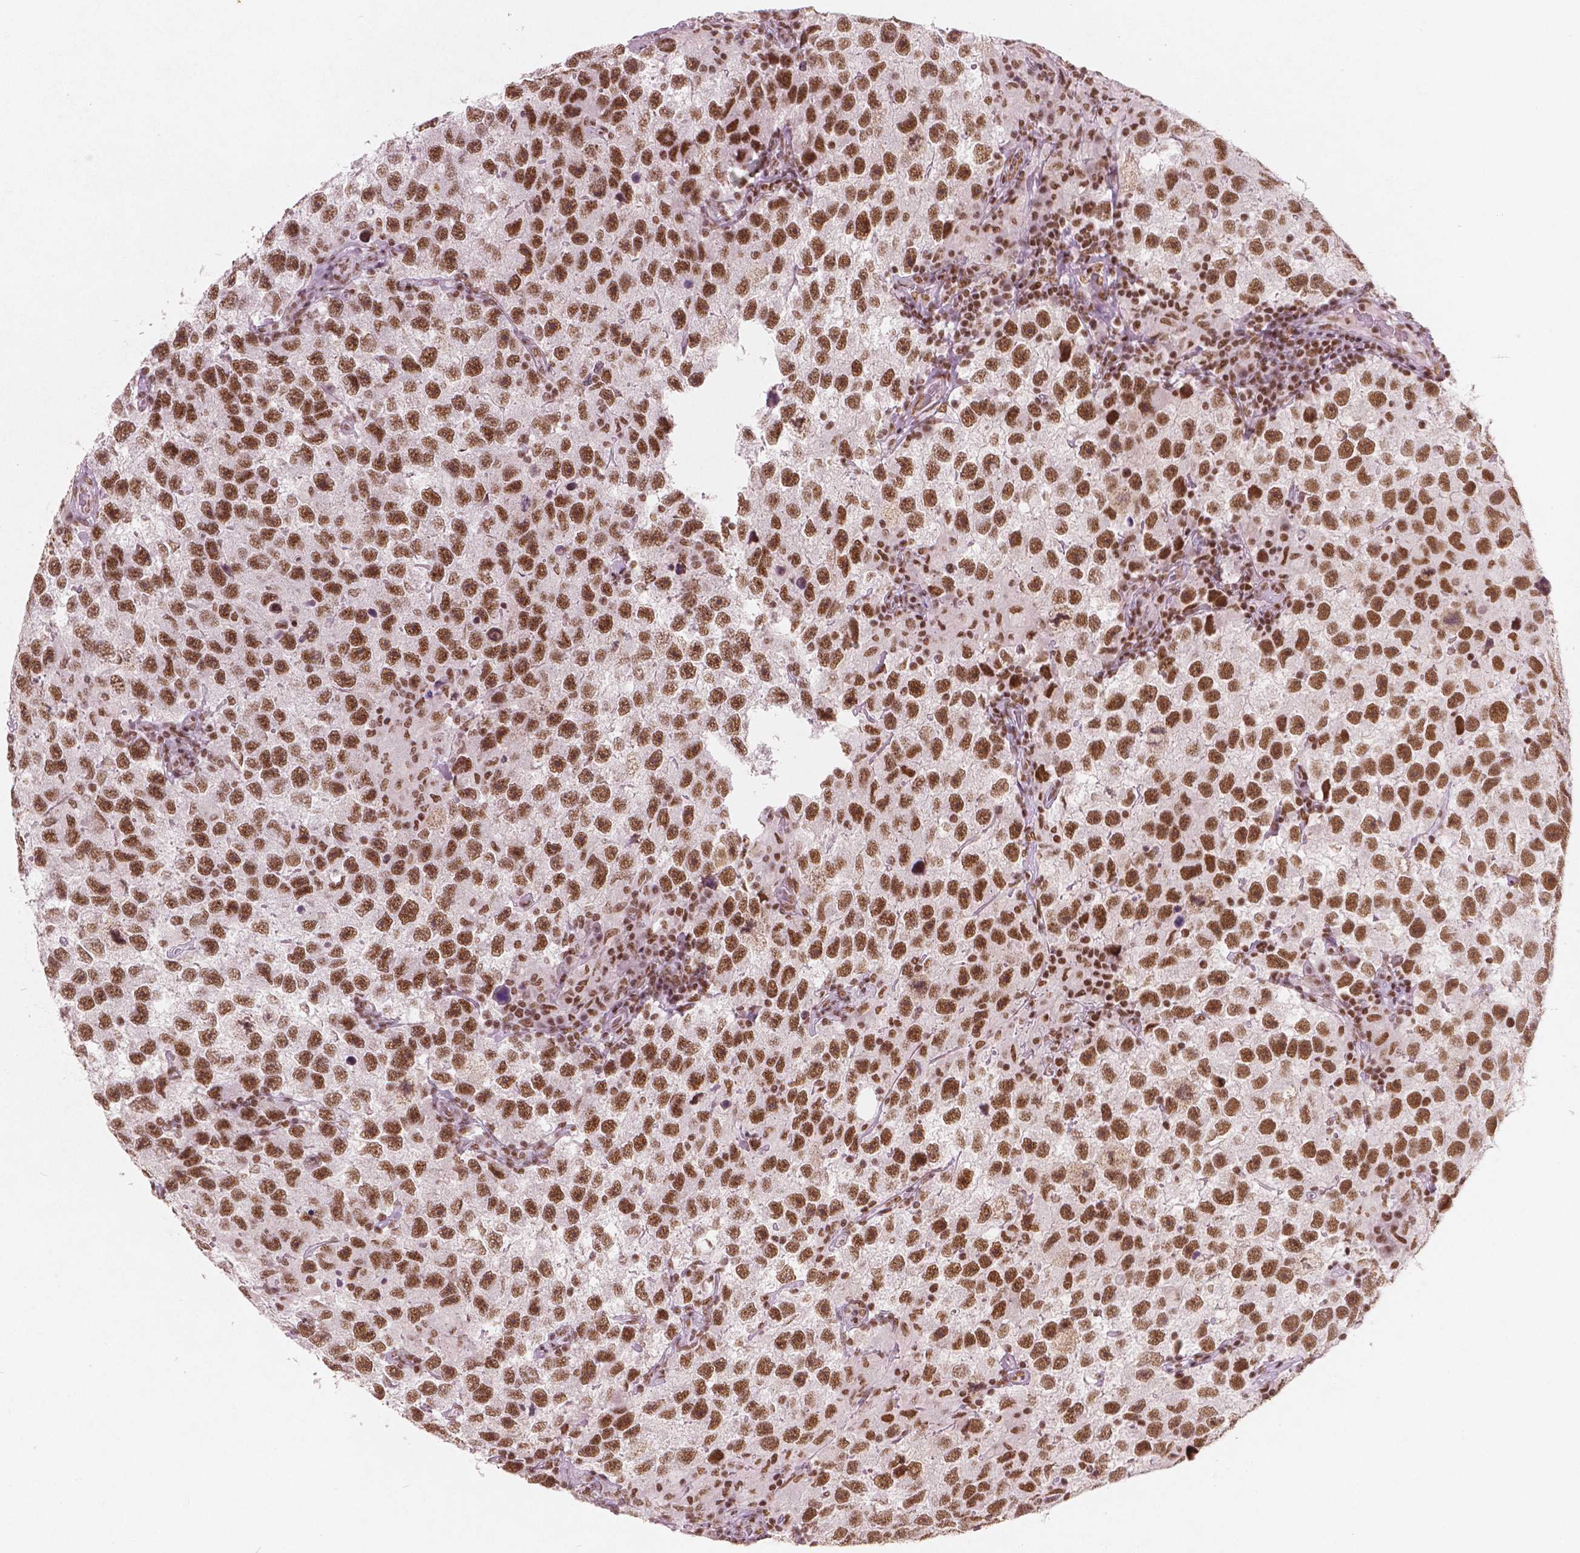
{"staining": {"intensity": "moderate", "quantity": ">75%", "location": "nuclear"}, "tissue": "testis cancer", "cell_type": "Tumor cells", "image_type": "cancer", "snomed": [{"axis": "morphology", "description": "Seminoma, NOS"}, {"axis": "topography", "description": "Testis"}], "caption": "An image of testis seminoma stained for a protein exhibits moderate nuclear brown staining in tumor cells.", "gene": "BRD4", "patient": {"sex": "male", "age": 26}}